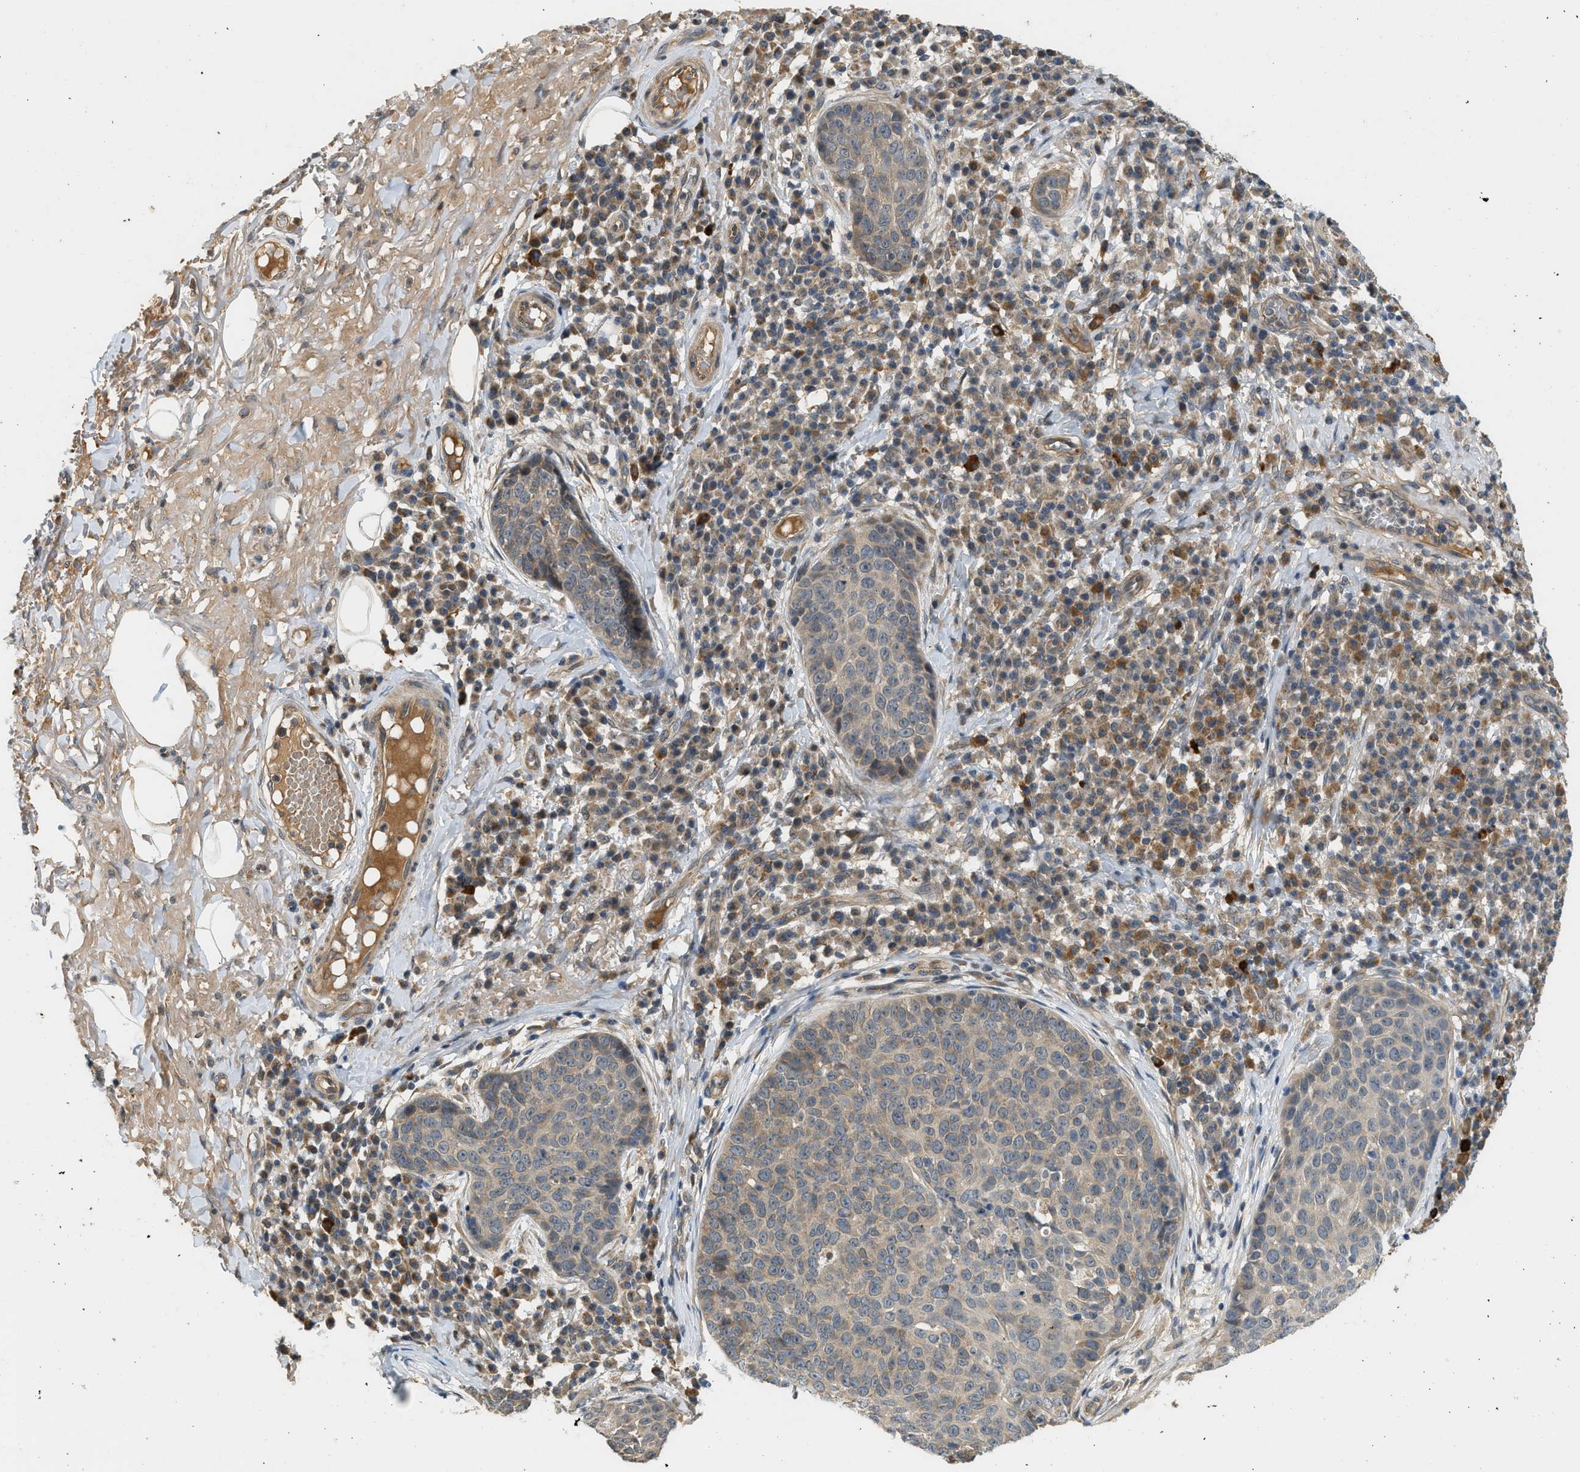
{"staining": {"intensity": "weak", "quantity": "25%-75%", "location": "cytoplasmic/membranous"}, "tissue": "skin cancer", "cell_type": "Tumor cells", "image_type": "cancer", "snomed": [{"axis": "morphology", "description": "Squamous cell carcinoma in situ, NOS"}, {"axis": "morphology", "description": "Squamous cell carcinoma, NOS"}, {"axis": "topography", "description": "Skin"}], "caption": "Skin squamous cell carcinoma in situ tissue reveals weak cytoplasmic/membranous expression in approximately 25%-75% of tumor cells, visualized by immunohistochemistry.", "gene": "ADCY8", "patient": {"sex": "male", "age": 93}}